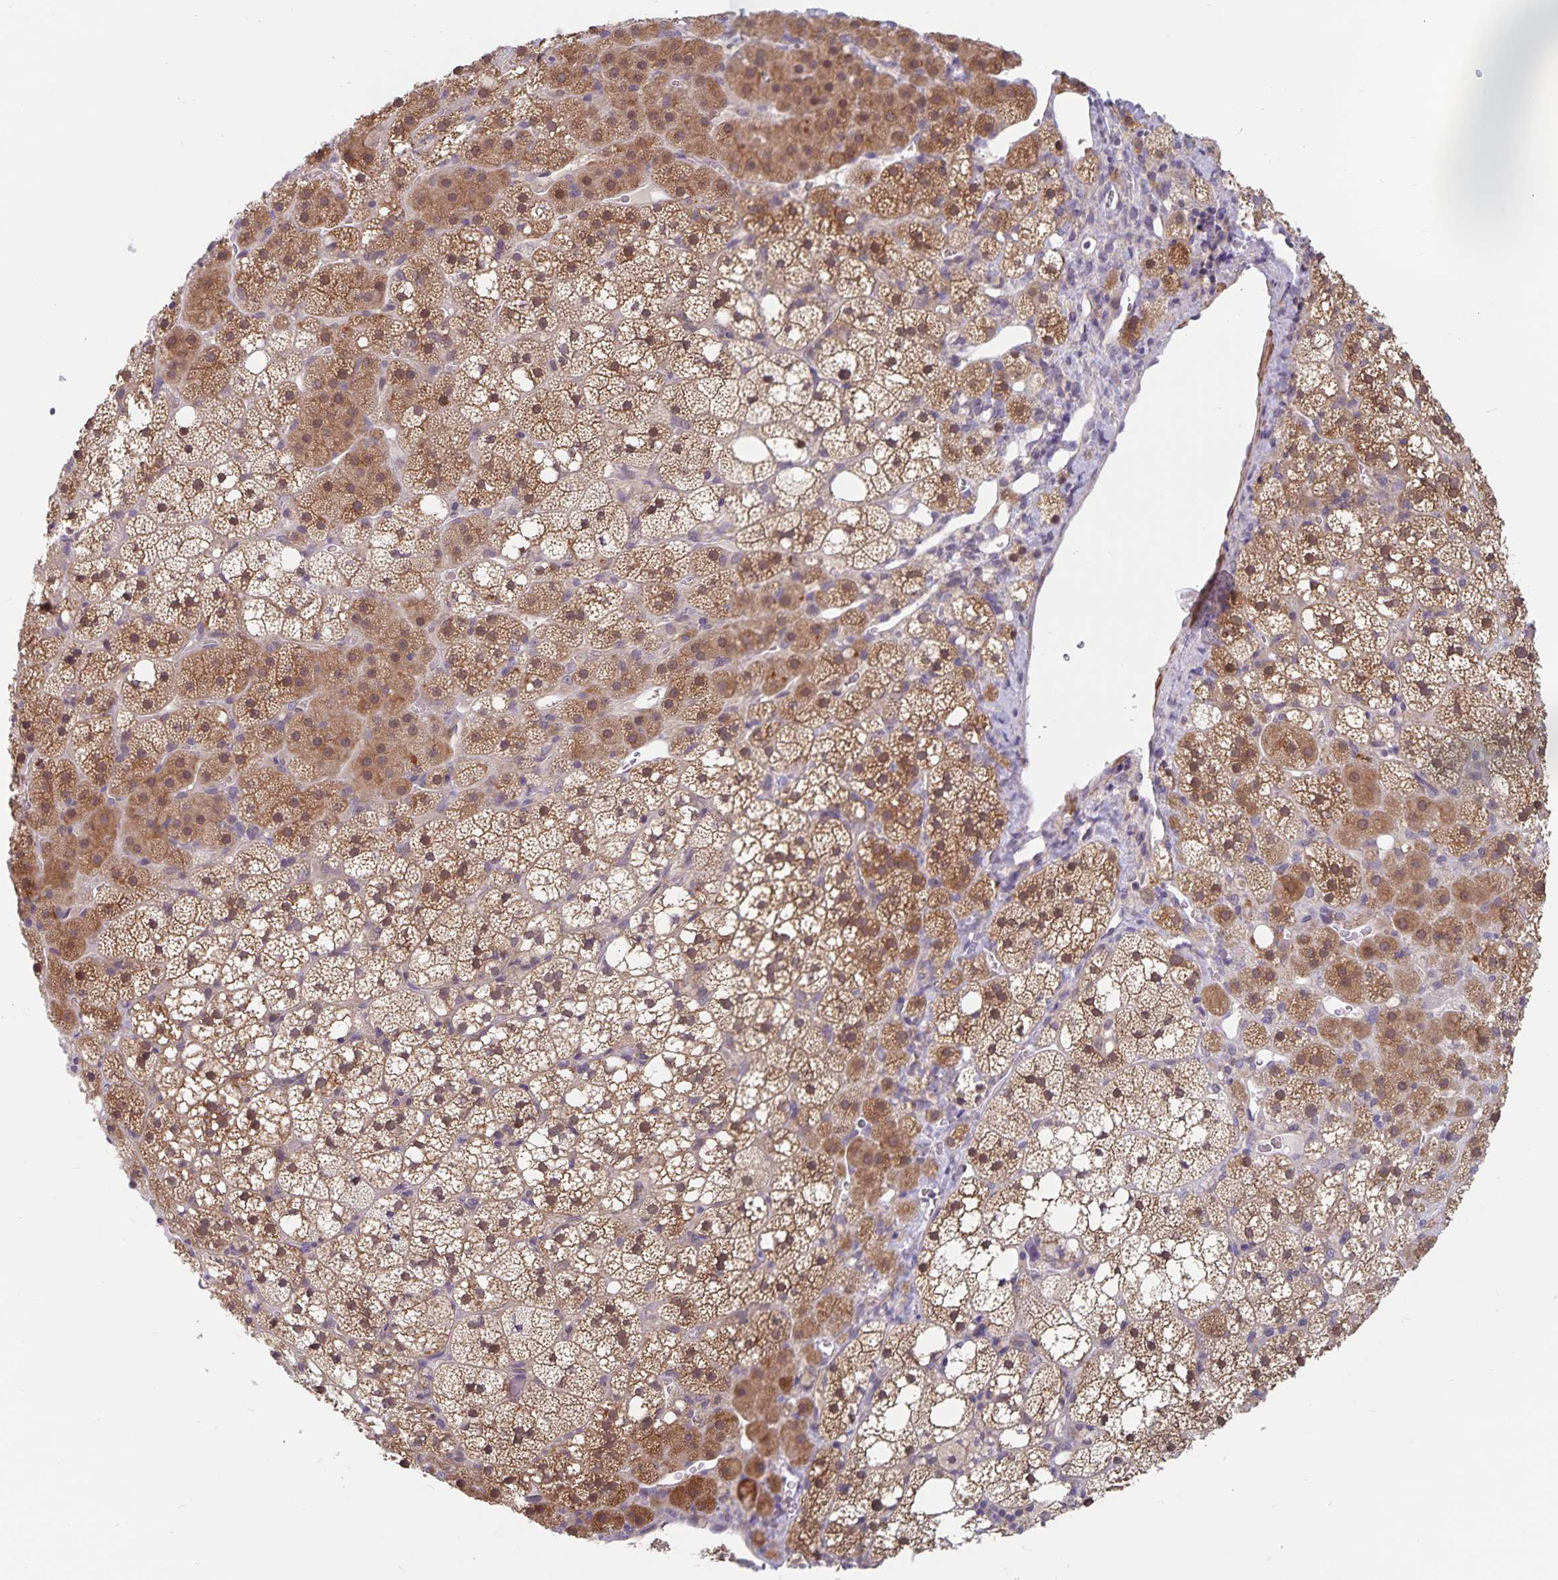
{"staining": {"intensity": "moderate", "quantity": ">75%", "location": "cytoplasmic/membranous"}, "tissue": "adrenal gland", "cell_type": "Glandular cells", "image_type": "normal", "snomed": [{"axis": "morphology", "description": "Normal tissue, NOS"}, {"axis": "topography", "description": "Adrenal gland"}], "caption": "DAB immunohistochemical staining of benign human adrenal gland demonstrates moderate cytoplasmic/membranous protein staining in approximately >75% of glandular cells.", "gene": "BAG6", "patient": {"sex": "male", "age": 53}}